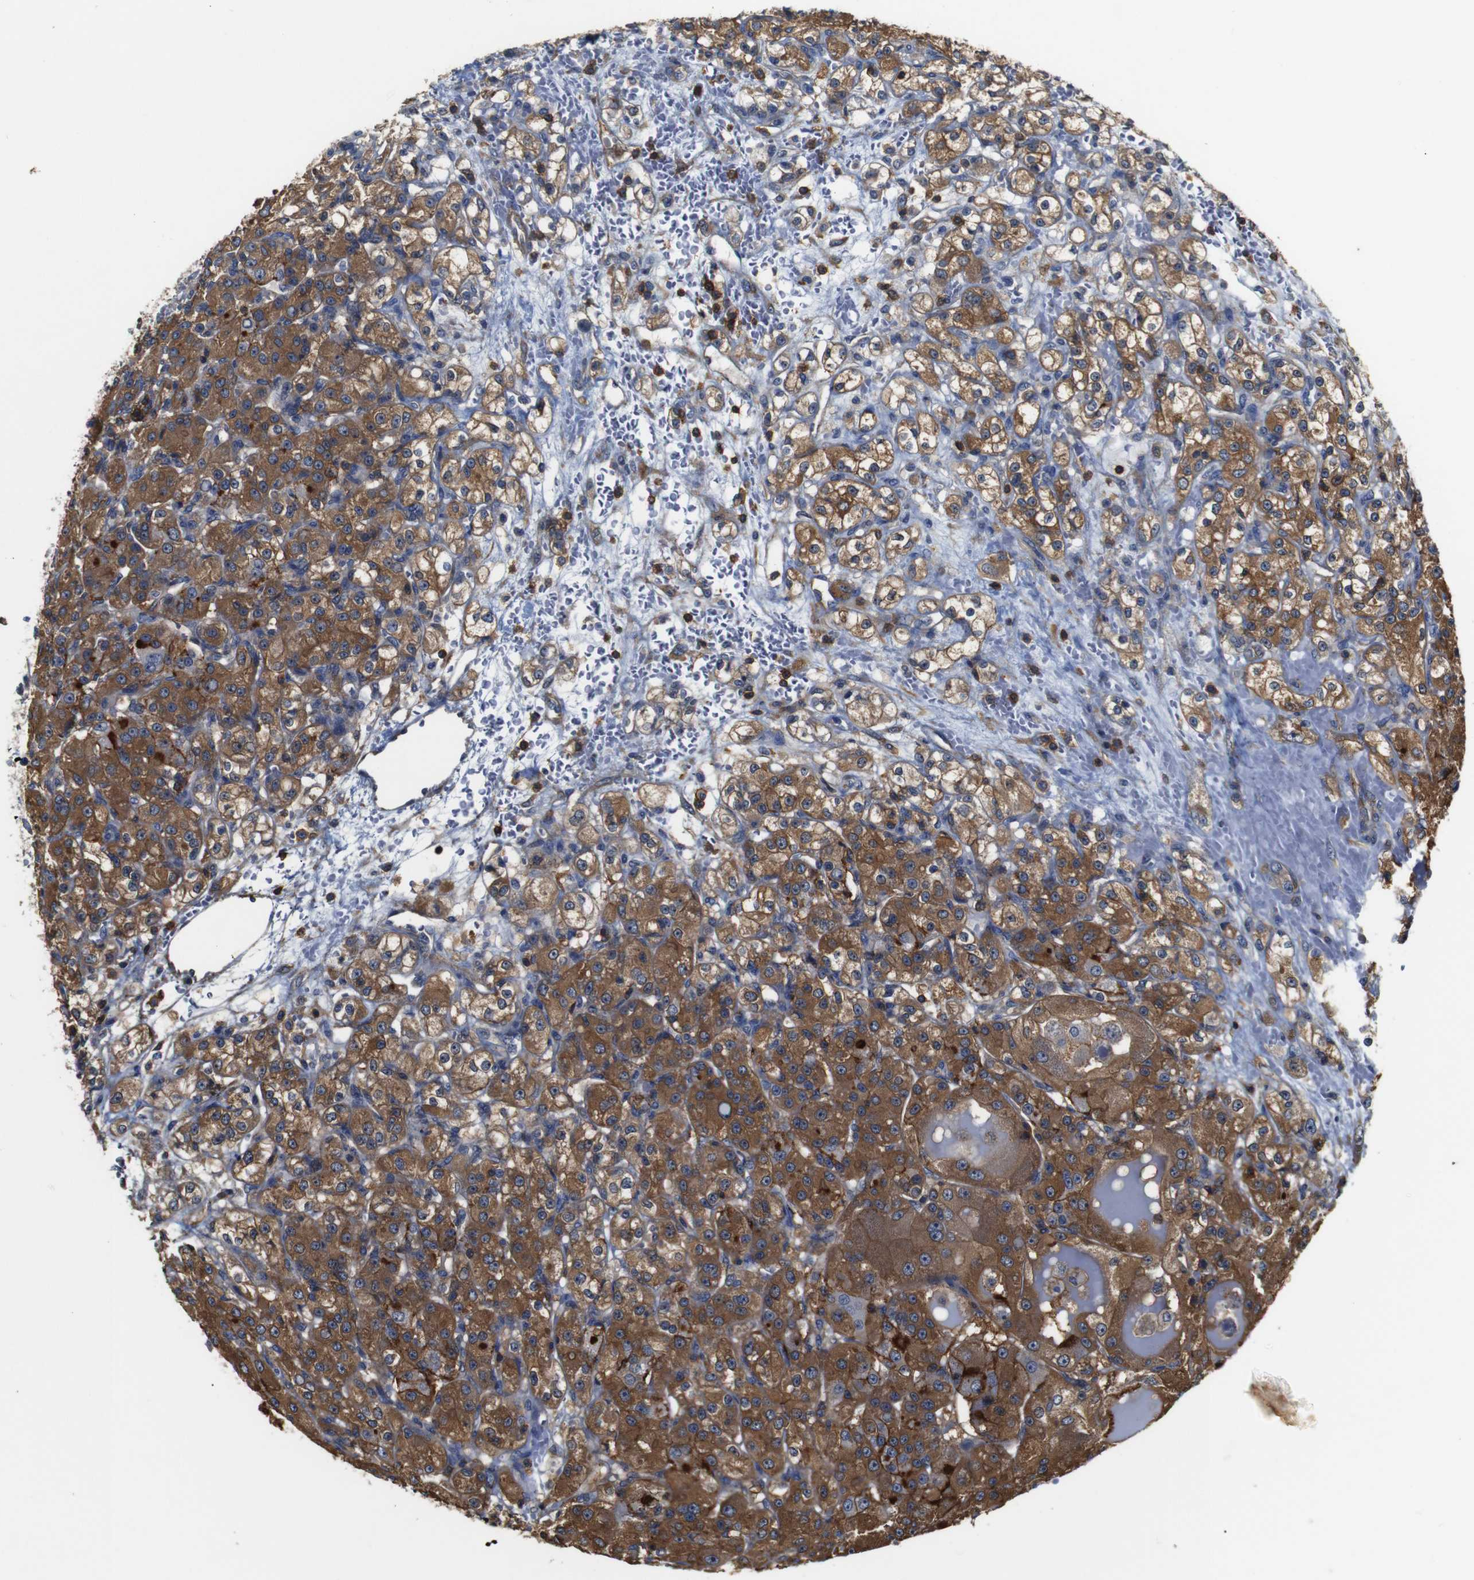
{"staining": {"intensity": "moderate", "quantity": ">75%", "location": "cytoplasmic/membranous"}, "tissue": "renal cancer", "cell_type": "Tumor cells", "image_type": "cancer", "snomed": [{"axis": "morphology", "description": "Normal tissue, NOS"}, {"axis": "morphology", "description": "Adenocarcinoma, NOS"}, {"axis": "topography", "description": "Kidney"}], "caption": "Human renal cancer (adenocarcinoma) stained with a brown dye demonstrates moderate cytoplasmic/membranous positive expression in about >75% of tumor cells.", "gene": "PI4KA", "patient": {"sex": "male", "age": 61}}